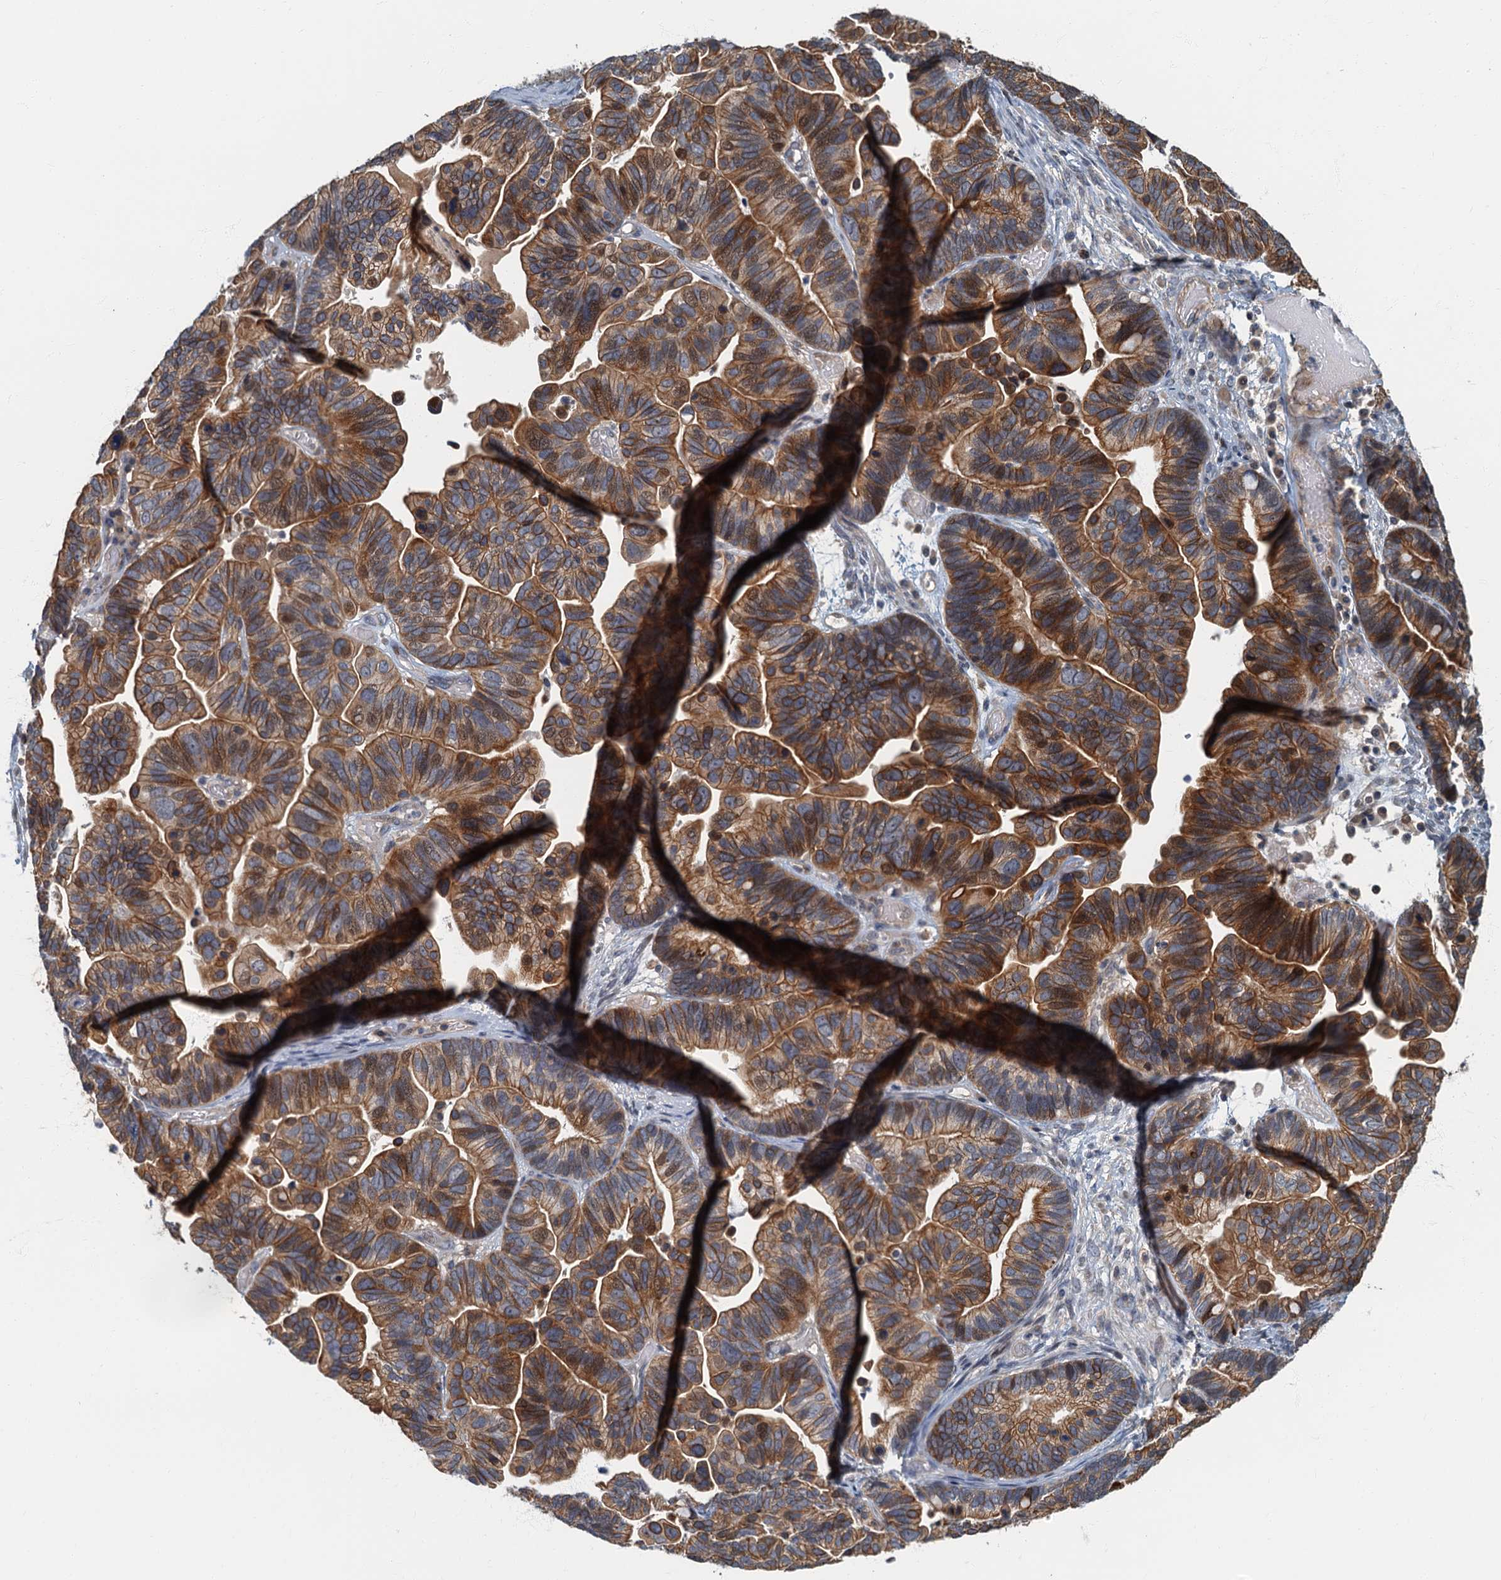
{"staining": {"intensity": "moderate", "quantity": ">75%", "location": "cytoplasmic/membranous"}, "tissue": "ovarian cancer", "cell_type": "Tumor cells", "image_type": "cancer", "snomed": [{"axis": "morphology", "description": "Cystadenocarcinoma, serous, NOS"}, {"axis": "topography", "description": "Ovary"}], "caption": "IHC histopathology image of human serous cystadenocarcinoma (ovarian) stained for a protein (brown), which exhibits medium levels of moderate cytoplasmic/membranous expression in approximately >75% of tumor cells.", "gene": "CKAP2L", "patient": {"sex": "female", "age": 56}}